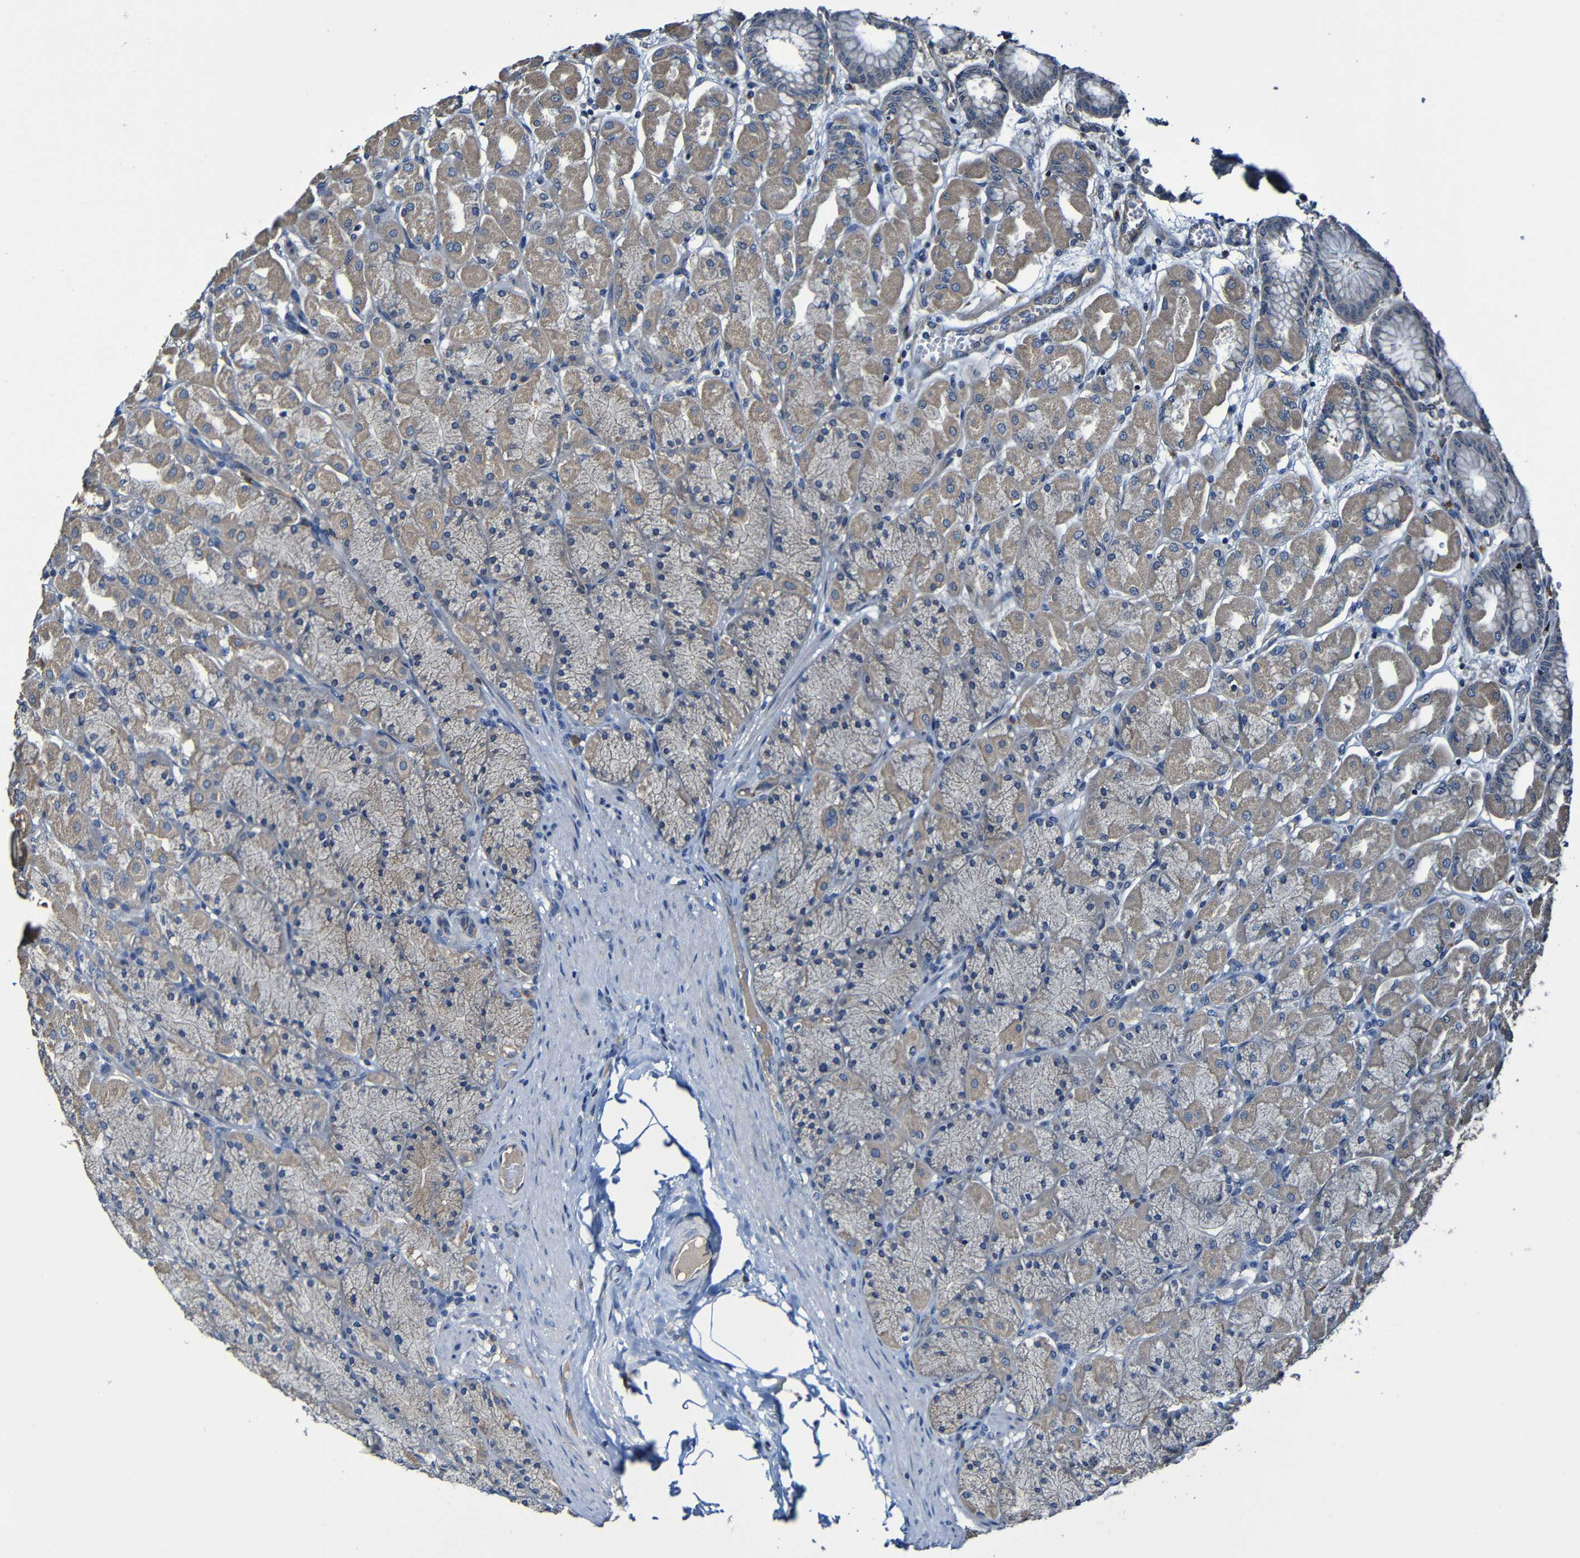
{"staining": {"intensity": "moderate", "quantity": ">75%", "location": "cytoplasmic/membranous"}, "tissue": "stomach", "cell_type": "Glandular cells", "image_type": "normal", "snomed": [{"axis": "morphology", "description": "Normal tissue, NOS"}, {"axis": "topography", "description": "Stomach, upper"}], "caption": "Immunohistochemistry (IHC) image of benign stomach stained for a protein (brown), which exhibits medium levels of moderate cytoplasmic/membranous expression in about >75% of glandular cells.", "gene": "ADAM15", "patient": {"sex": "female", "age": 56}}